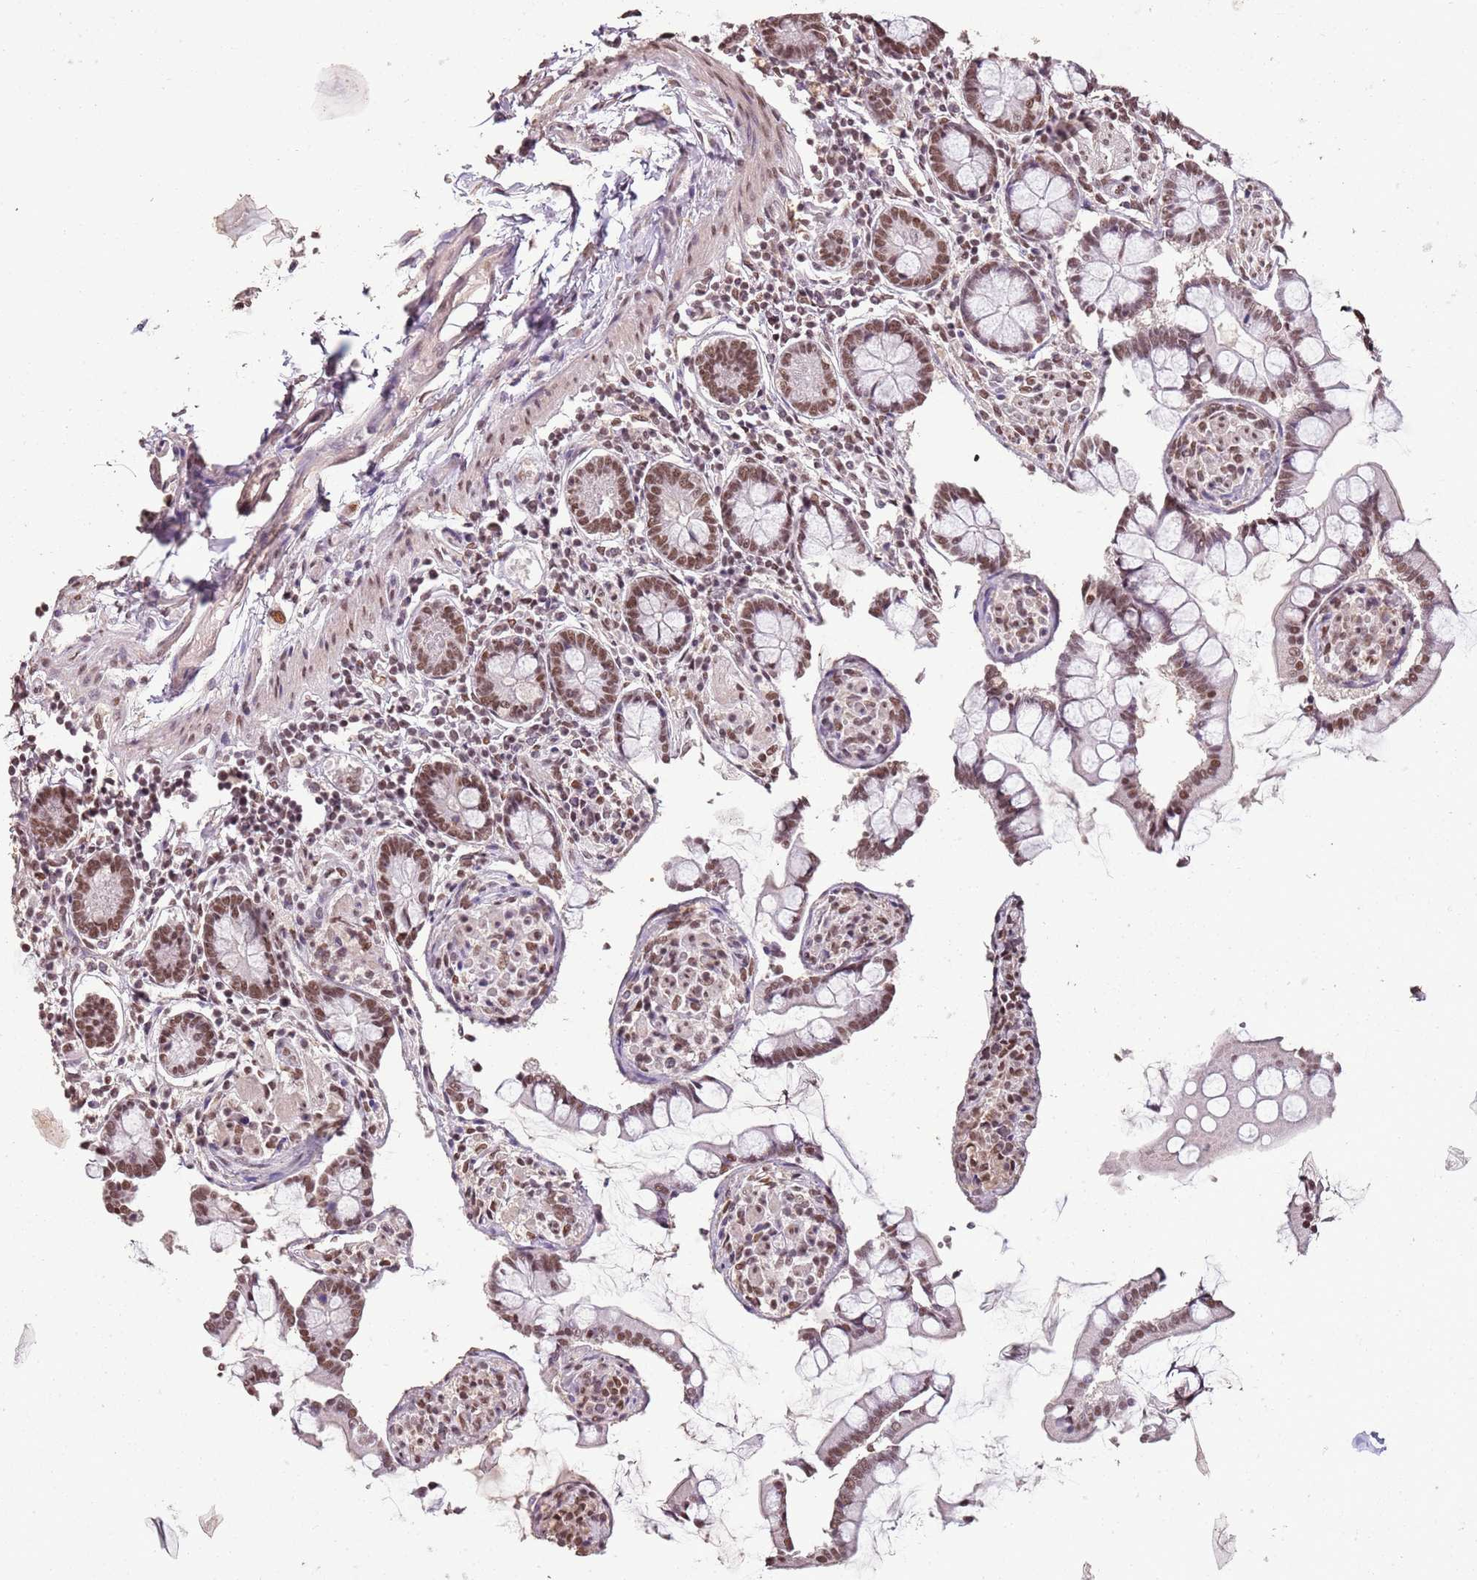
{"staining": {"intensity": "moderate", "quantity": ">75%", "location": "nuclear"}, "tissue": "small intestine", "cell_type": "Glandular cells", "image_type": "normal", "snomed": [{"axis": "morphology", "description": "Normal tissue, NOS"}, {"axis": "topography", "description": "Small intestine"}], "caption": "High-power microscopy captured an IHC micrograph of normal small intestine, revealing moderate nuclear positivity in about >75% of glandular cells. (DAB IHC with brightfield microscopy, high magnification).", "gene": "ARL14EP", "patient": {"sex": "male", "age": 41}}